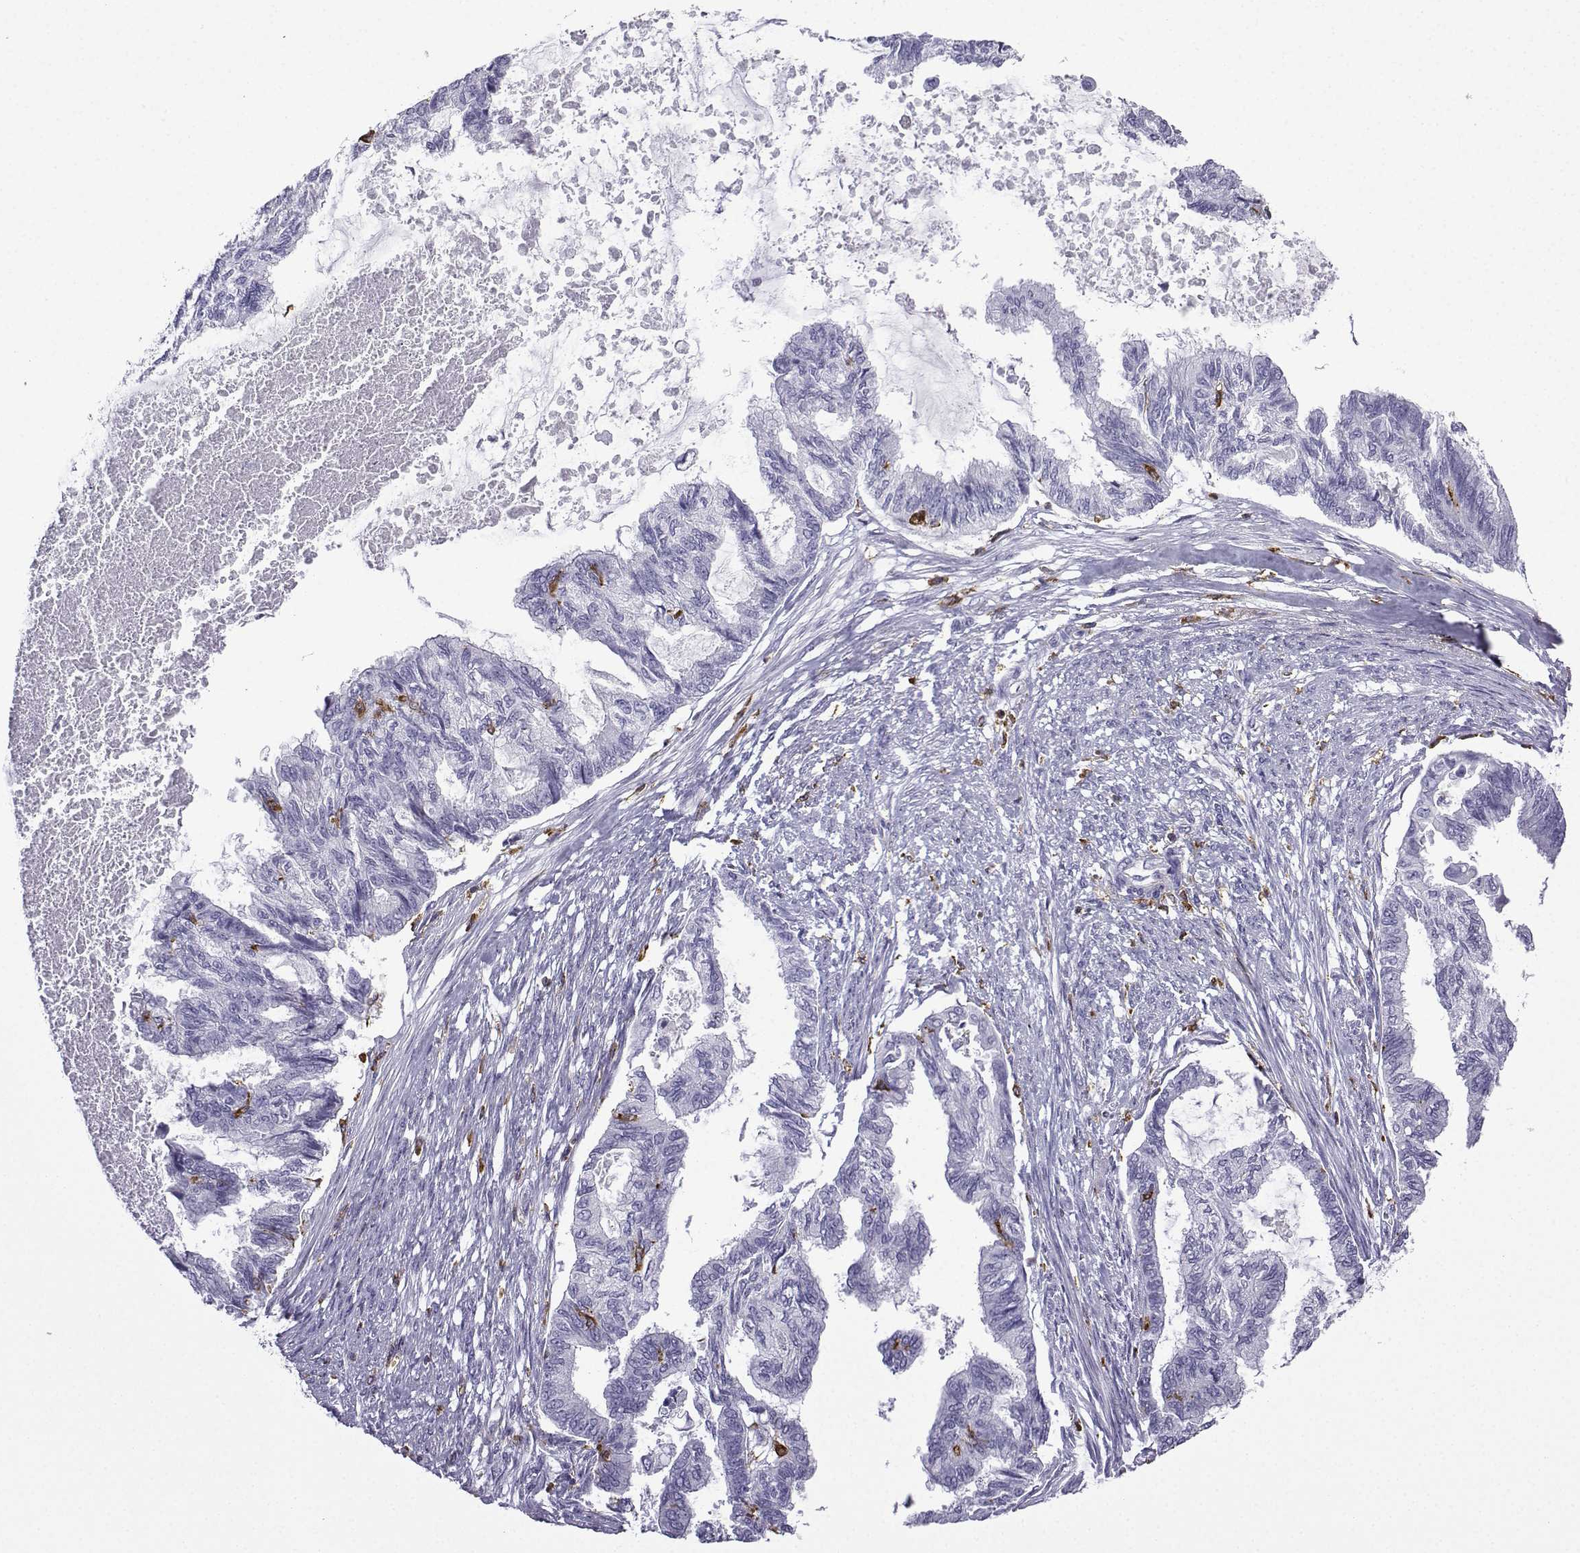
{"staining": {"intensity": "negative", "quantity": "none", "location": "none"}, "tissue": "endometrial cancer", "cell_type": "Tumor cells", "image_type": "cancer", "snomed": [{"axis": "morphology", "description": "Adenocarcinoma, NOS"}, {"axis": "topography", "description": "Endometrium"}], "caption": "High power microscopy histopathology image of an IHC histopathology image of endometrial adenocarcinoma, revealing no significant expression in tumor cells.", "gene": "DOCK10", "patient": {"sex": "female", "age": 86}}